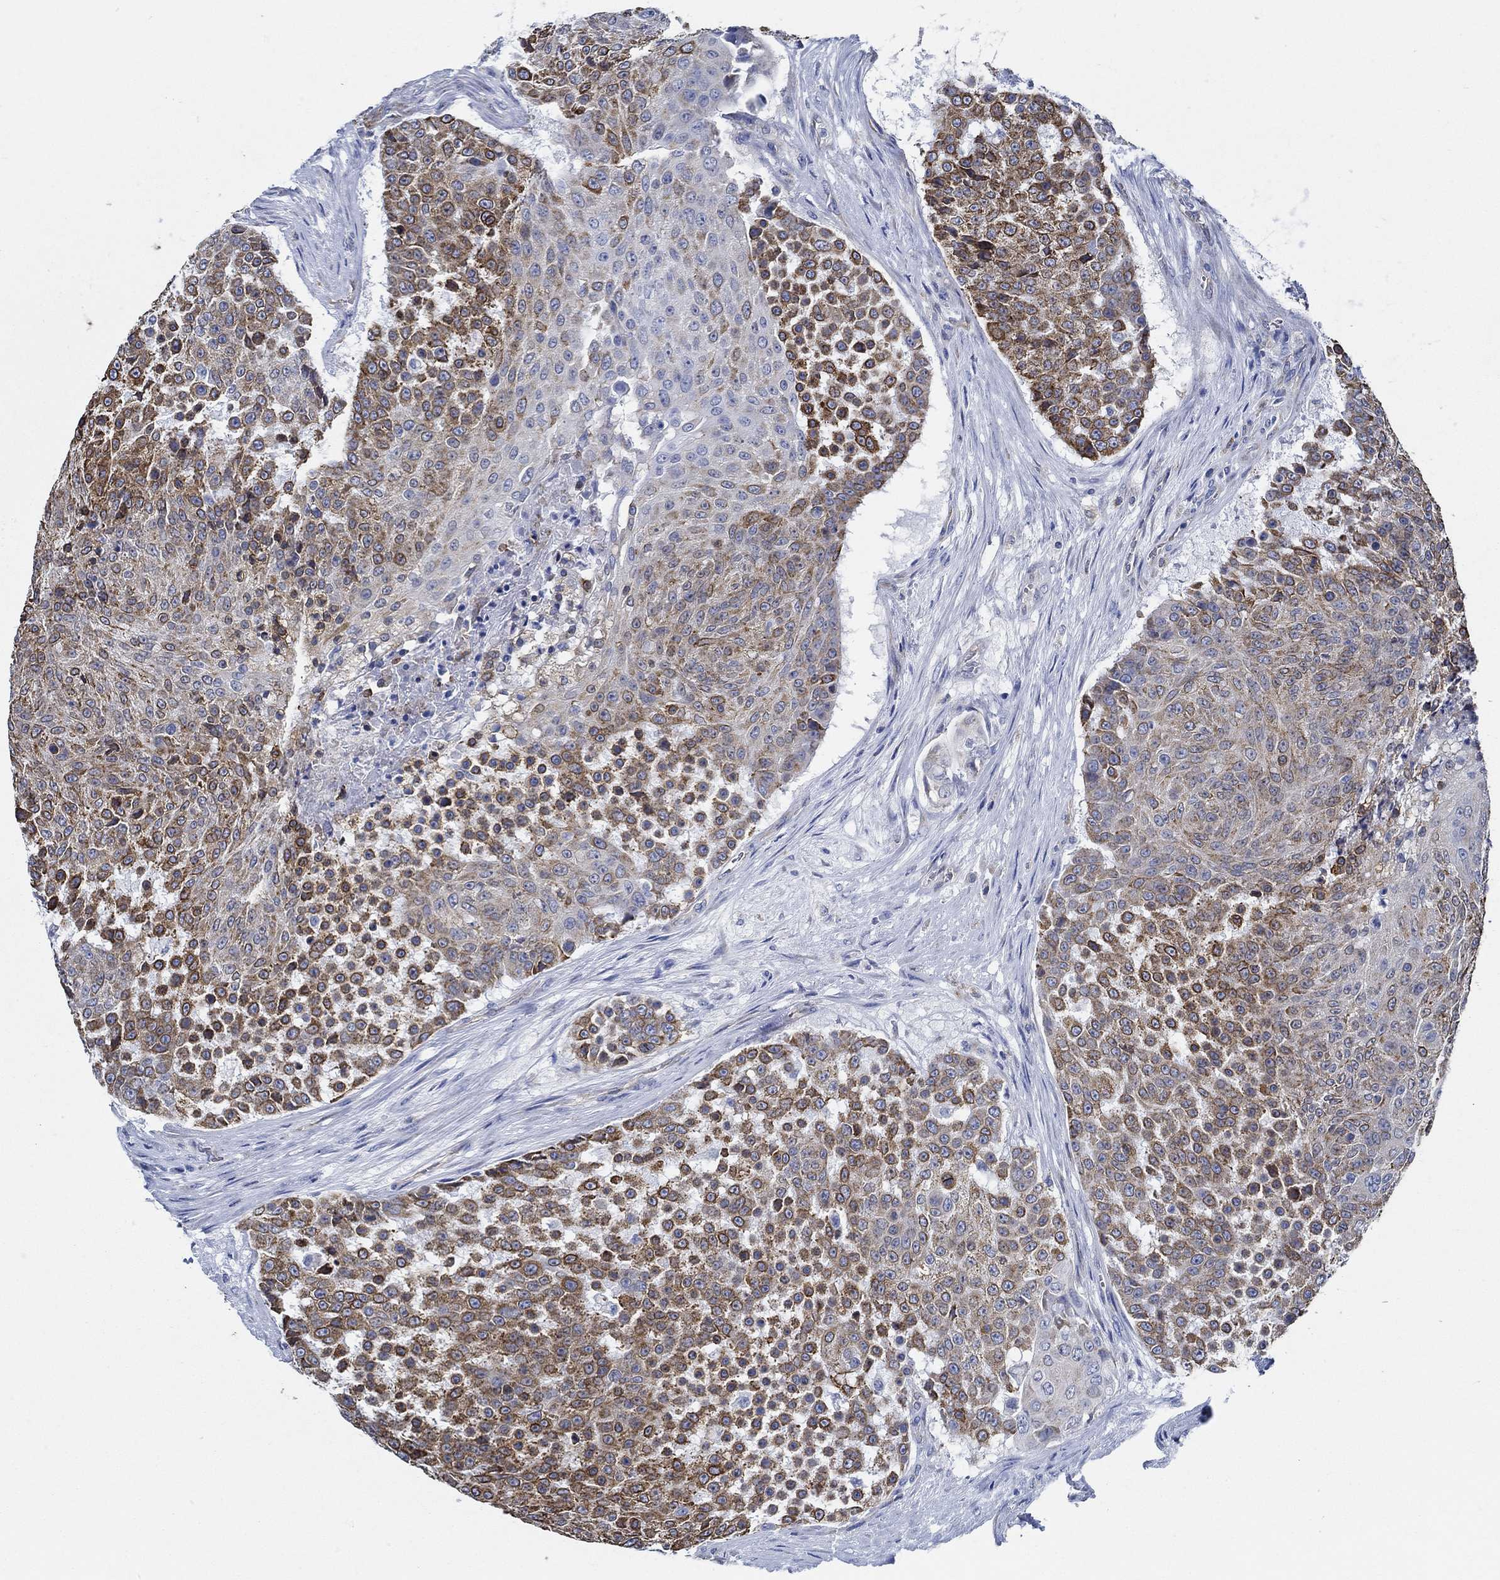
{"staining": {"intensity": "strong", "quantity": "25%-75%", "location": "cytoplasmic/membranous"}, "tissue": "urothelial cancer", "cell_type": "Tumor cells", "image_type": "cancer", "snomed": [{"axis": "morphology", "description": "Urothelial carcinoma, High grade"}, {"axis": "topography", "description": "Urinary bladder"}], "caption": "Immunohistochemical staining of urothelial cancer displays high levels of strong cytoplasmic/membranous protein positivity in approximately 25%-75% of tumor cells. Nuclei are stained in blue.", "gene": "HECW2", "patient": {"sex": "female", "age": 63}}